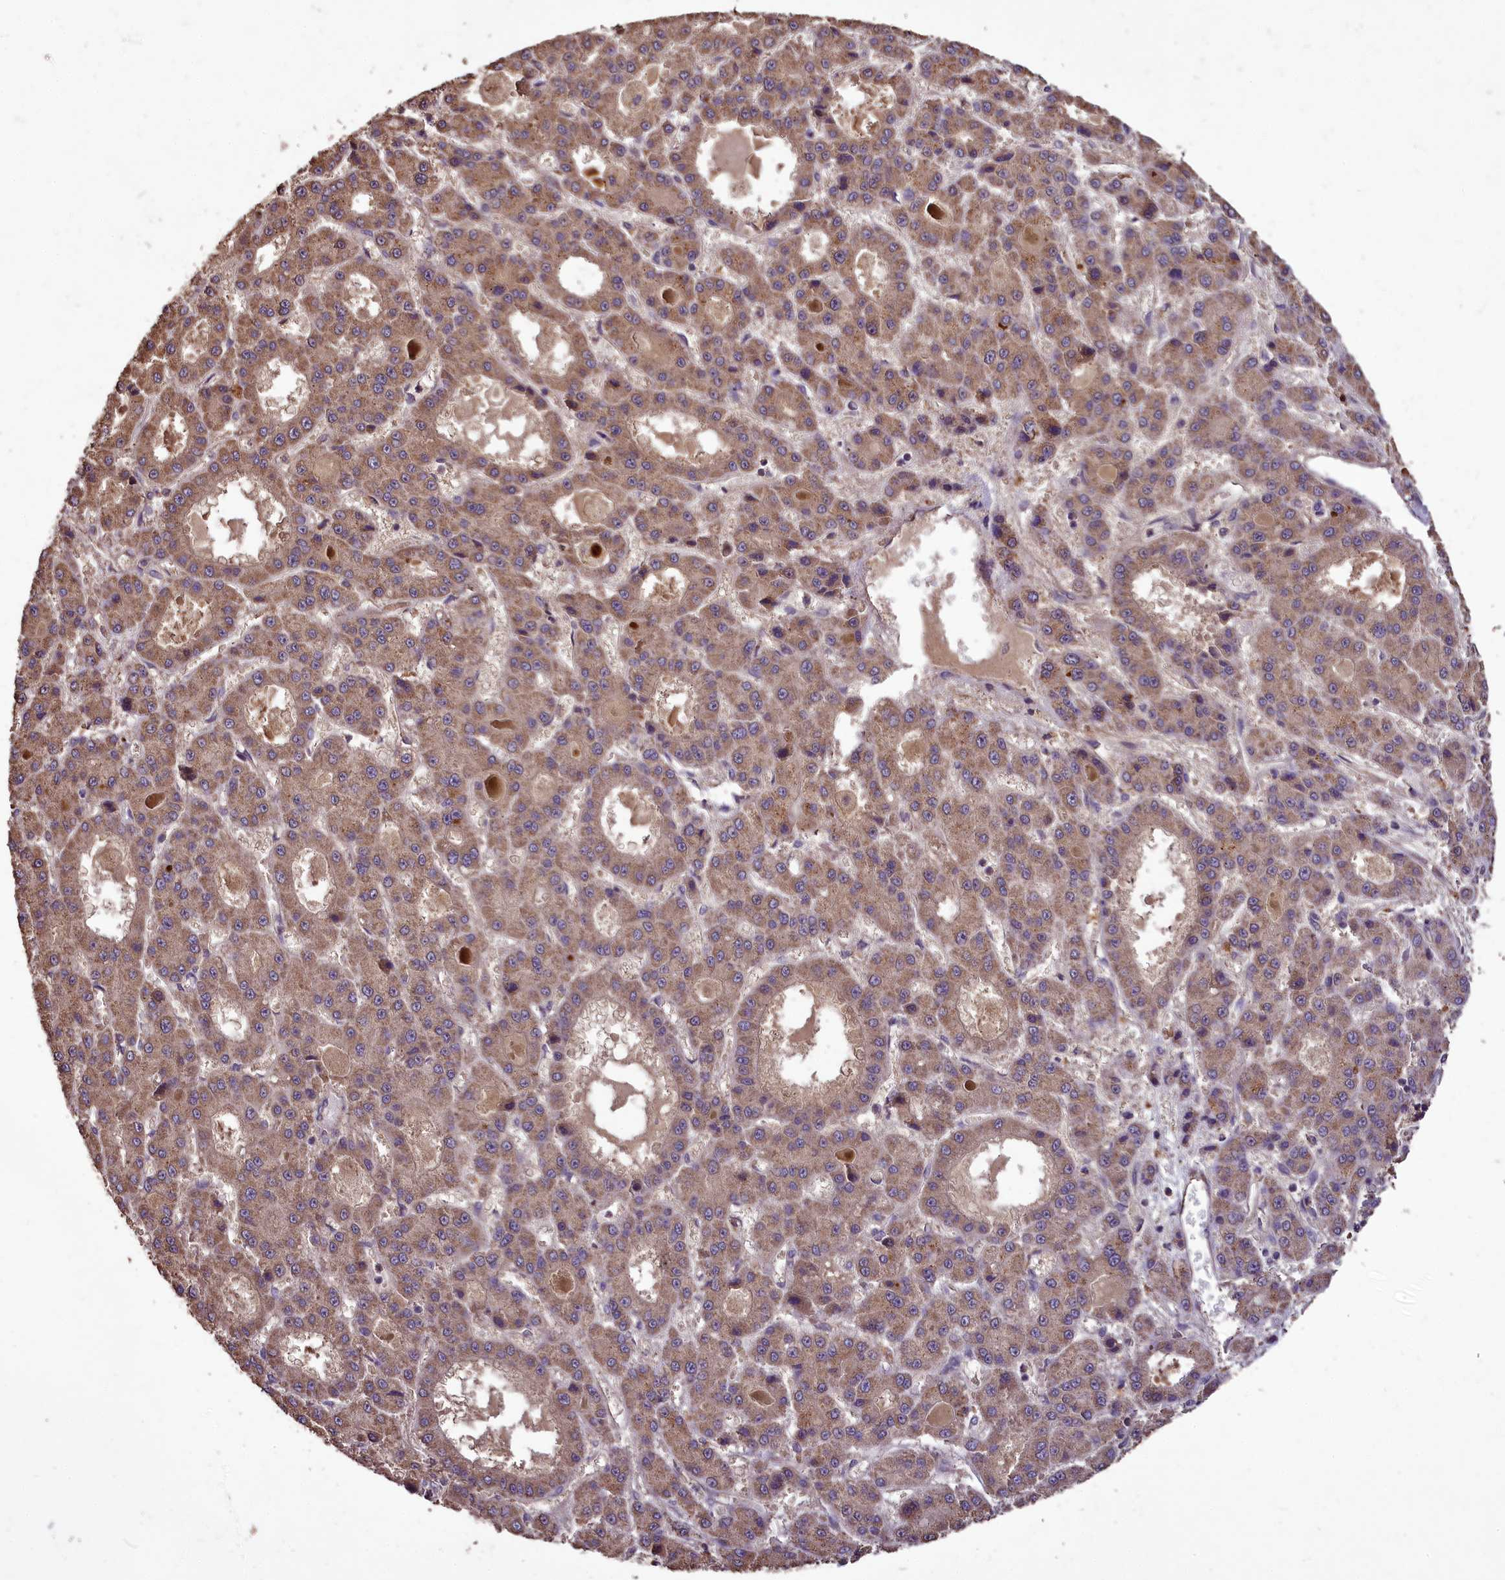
{"staining": {"intensity": "moderate", "quantity": ">75%", "location": "cytoplasmic/membranous"}, "tissue": "liver cancer", "cell_type": "Tumor cells", "image_type": "cancer", "snomed": [{"axis": "morphology", "description": "Carcinoma, Hepatocellular, NOS"}, {"axis": "topography", "description": "Liver"}], "caption": "Liver hepatocellular carcinoma tissue reveals moderate cytoplasmic/membranous staining in about >75% of tumor cells, visualized by immunohistochemistry.", "gene": "TTLL10", "patient": {"sex": "male", "age": 70}}